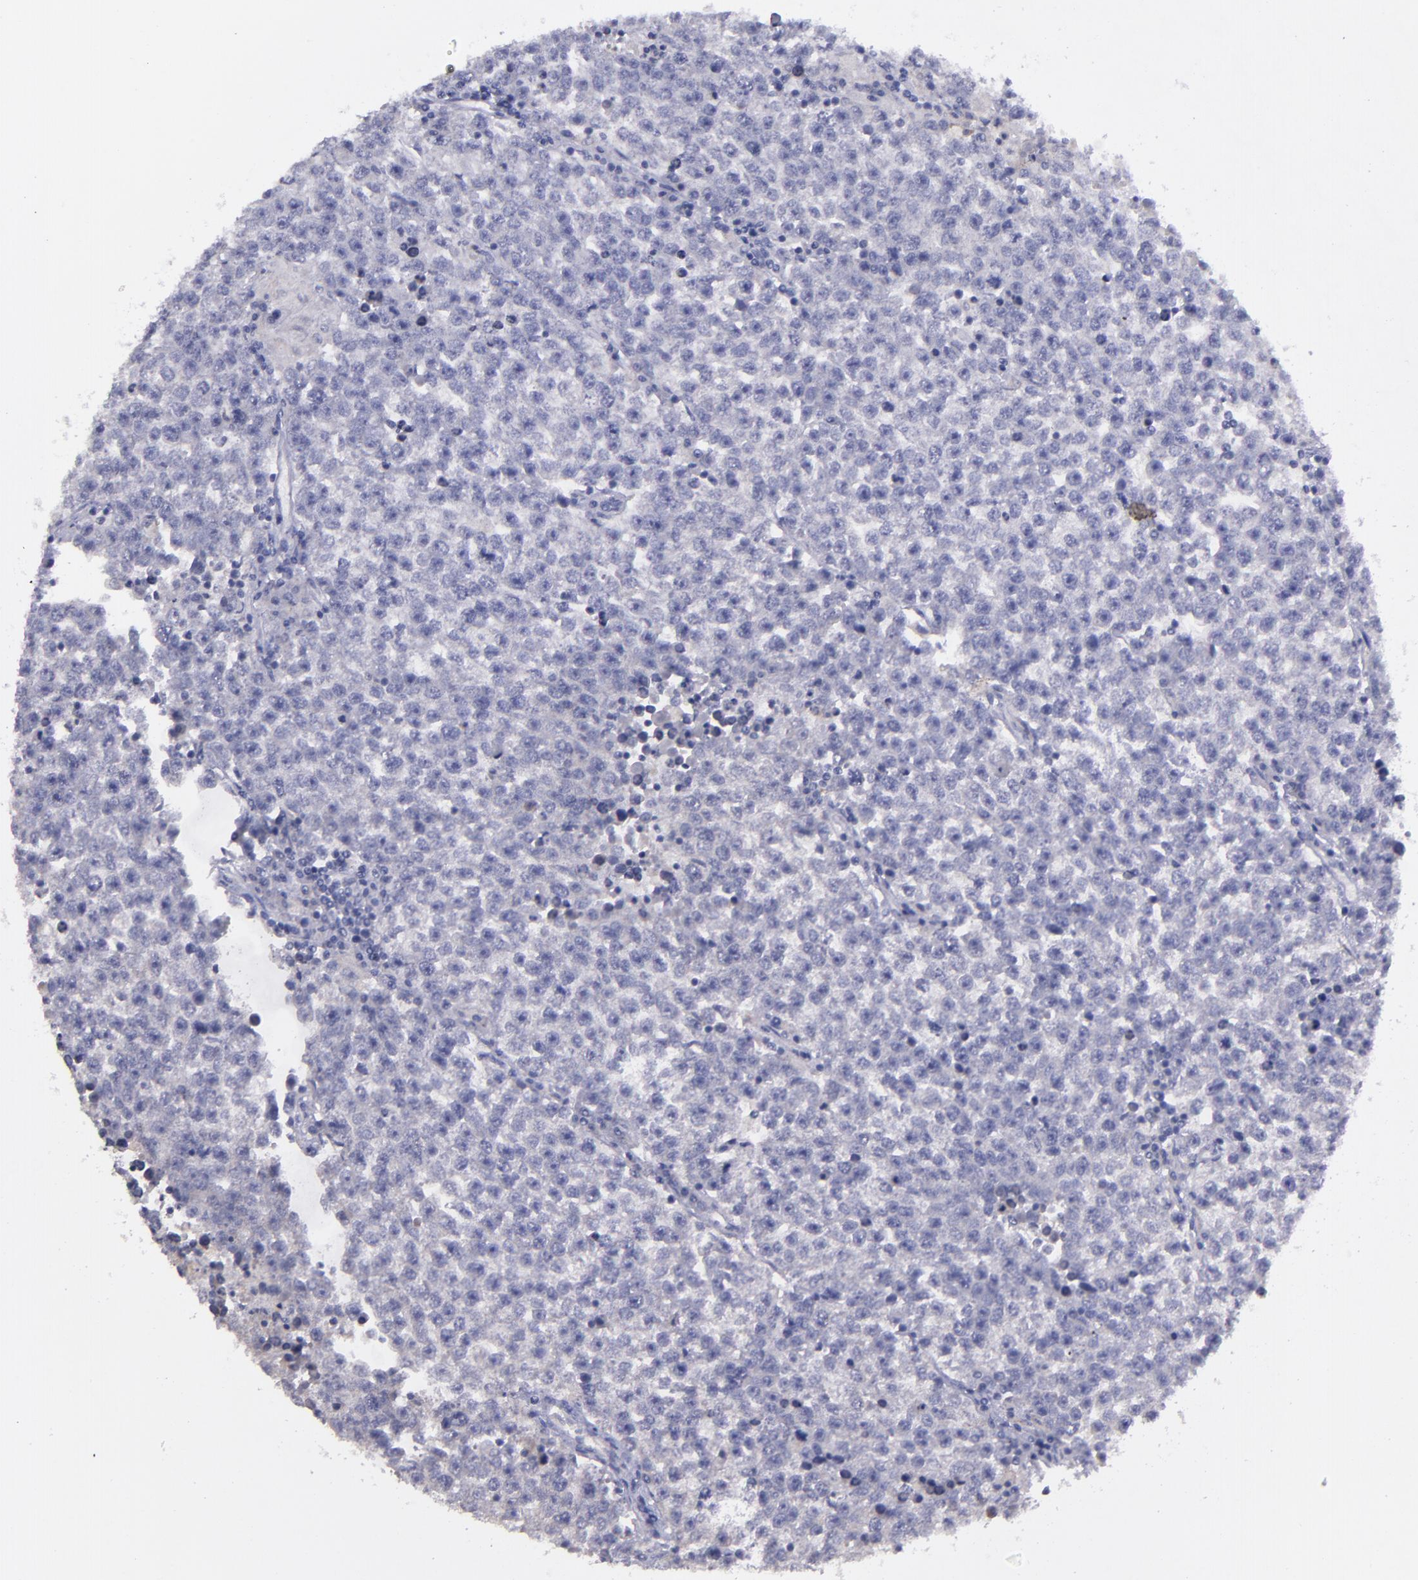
{"staining": {"intensity": "negative", "quantity": "none", "location": "none"}, "tissue": "testis cancer", "cell_type": "Tumor cells", "image_type": "cancer", "snomed": [{"axis": "morphology", "description": "Seminoma, NOS"}, {"axis": "topography", "description": "Testis"}], "caption": "A histopathology image of testis seminoma stained for a protein demonstrates no brown staining in tumor cells.", "gene": "MASP1", "patient": {"sex": "male", "age": 36}}